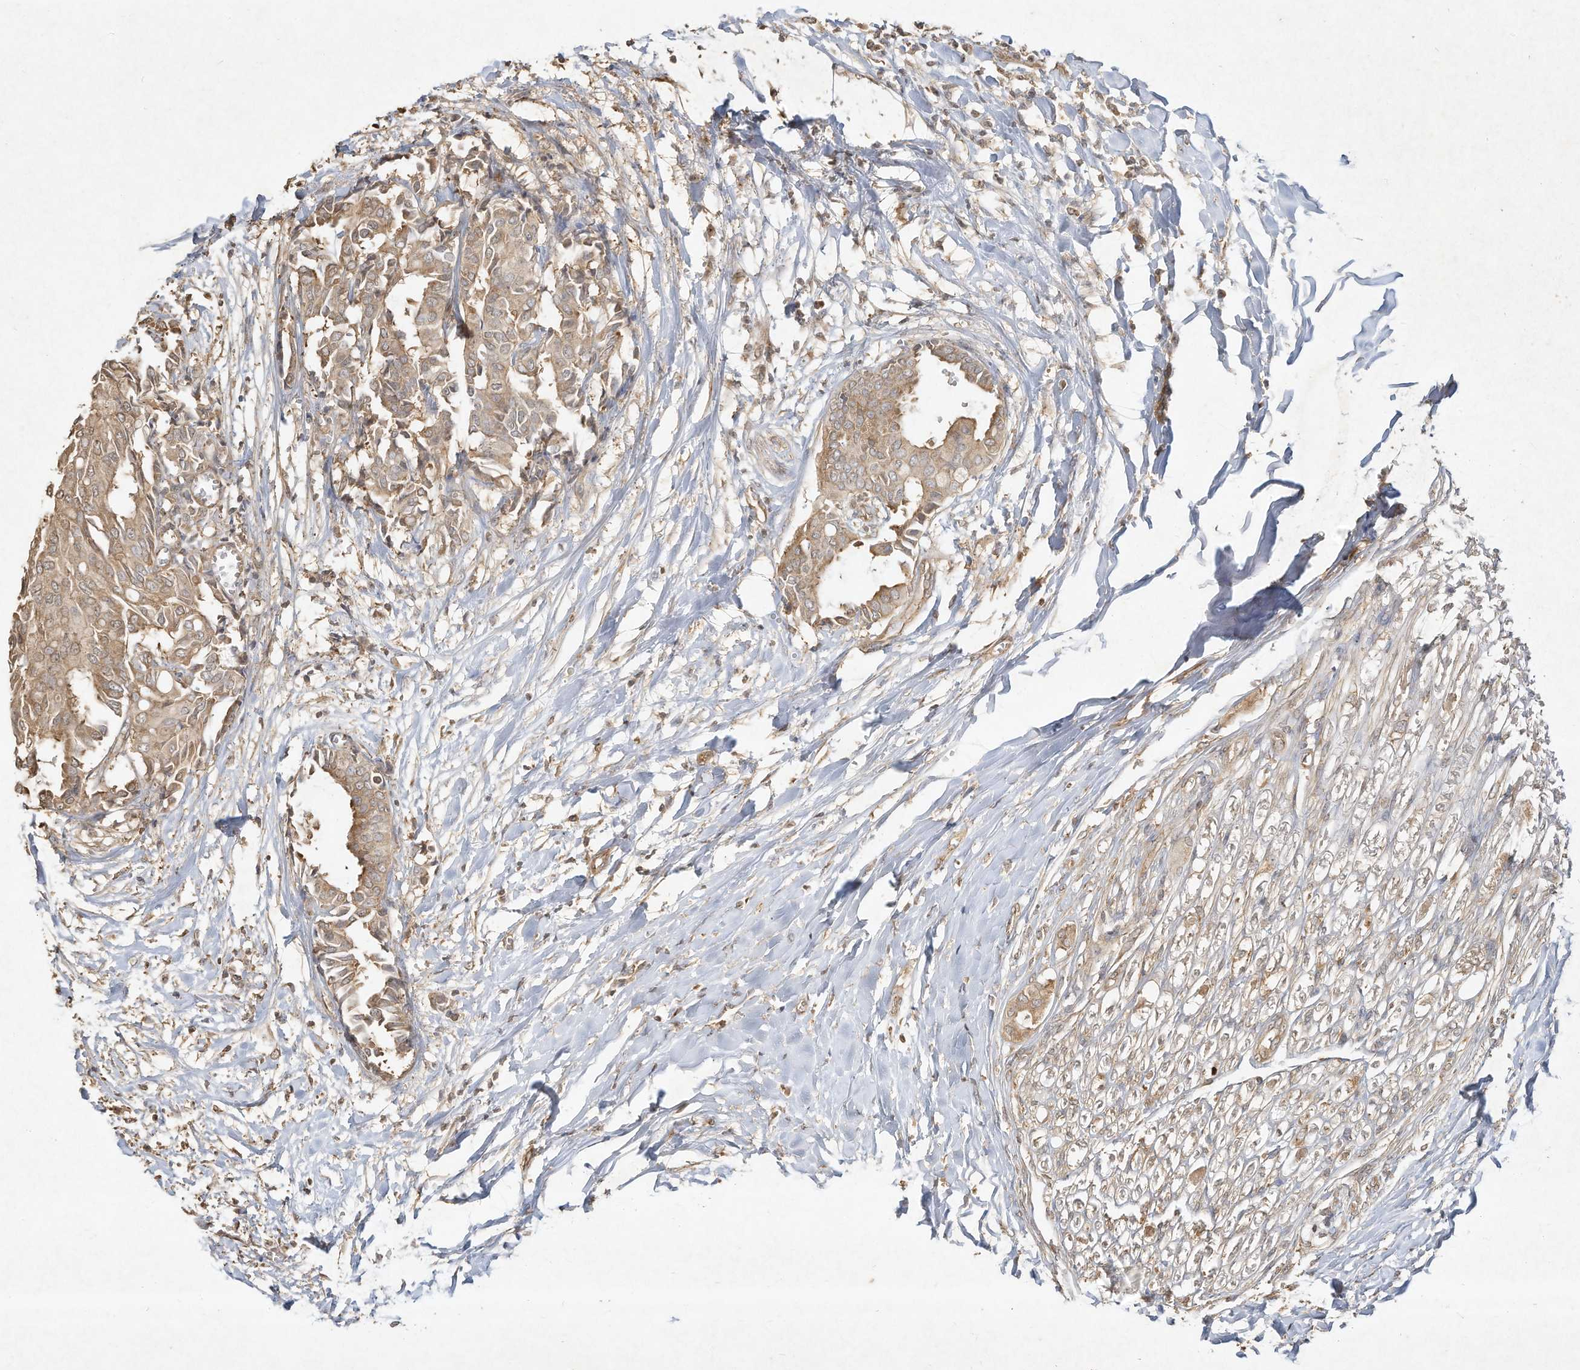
{"staining": {"intensity": "weak", "quantity": ">75%", "location": "cytoplasmic/membranous"}, "tissue": "head and neck cancer", "cell_type": "Tumor cells", "image_type": "cancer", "snomed": [{"axis": "morphology", "description": "Adenocarcinoma, NOS"}, {"axis": "topography", "description": "Salivary gland"}, {"axis": "topography", "description": "Head-Neck"}], "caption": "Weak cytoplasmic/membranous expression is present in about >75% of tumor cells in adenocarcinoma (head and neck). (Stains: DAB in brown, nuclei in blue, Microscopy: brightfield microscopy at high magnification).", "gene": "DYNC1I2", "patient": {"sex": "female", "age": 59}}